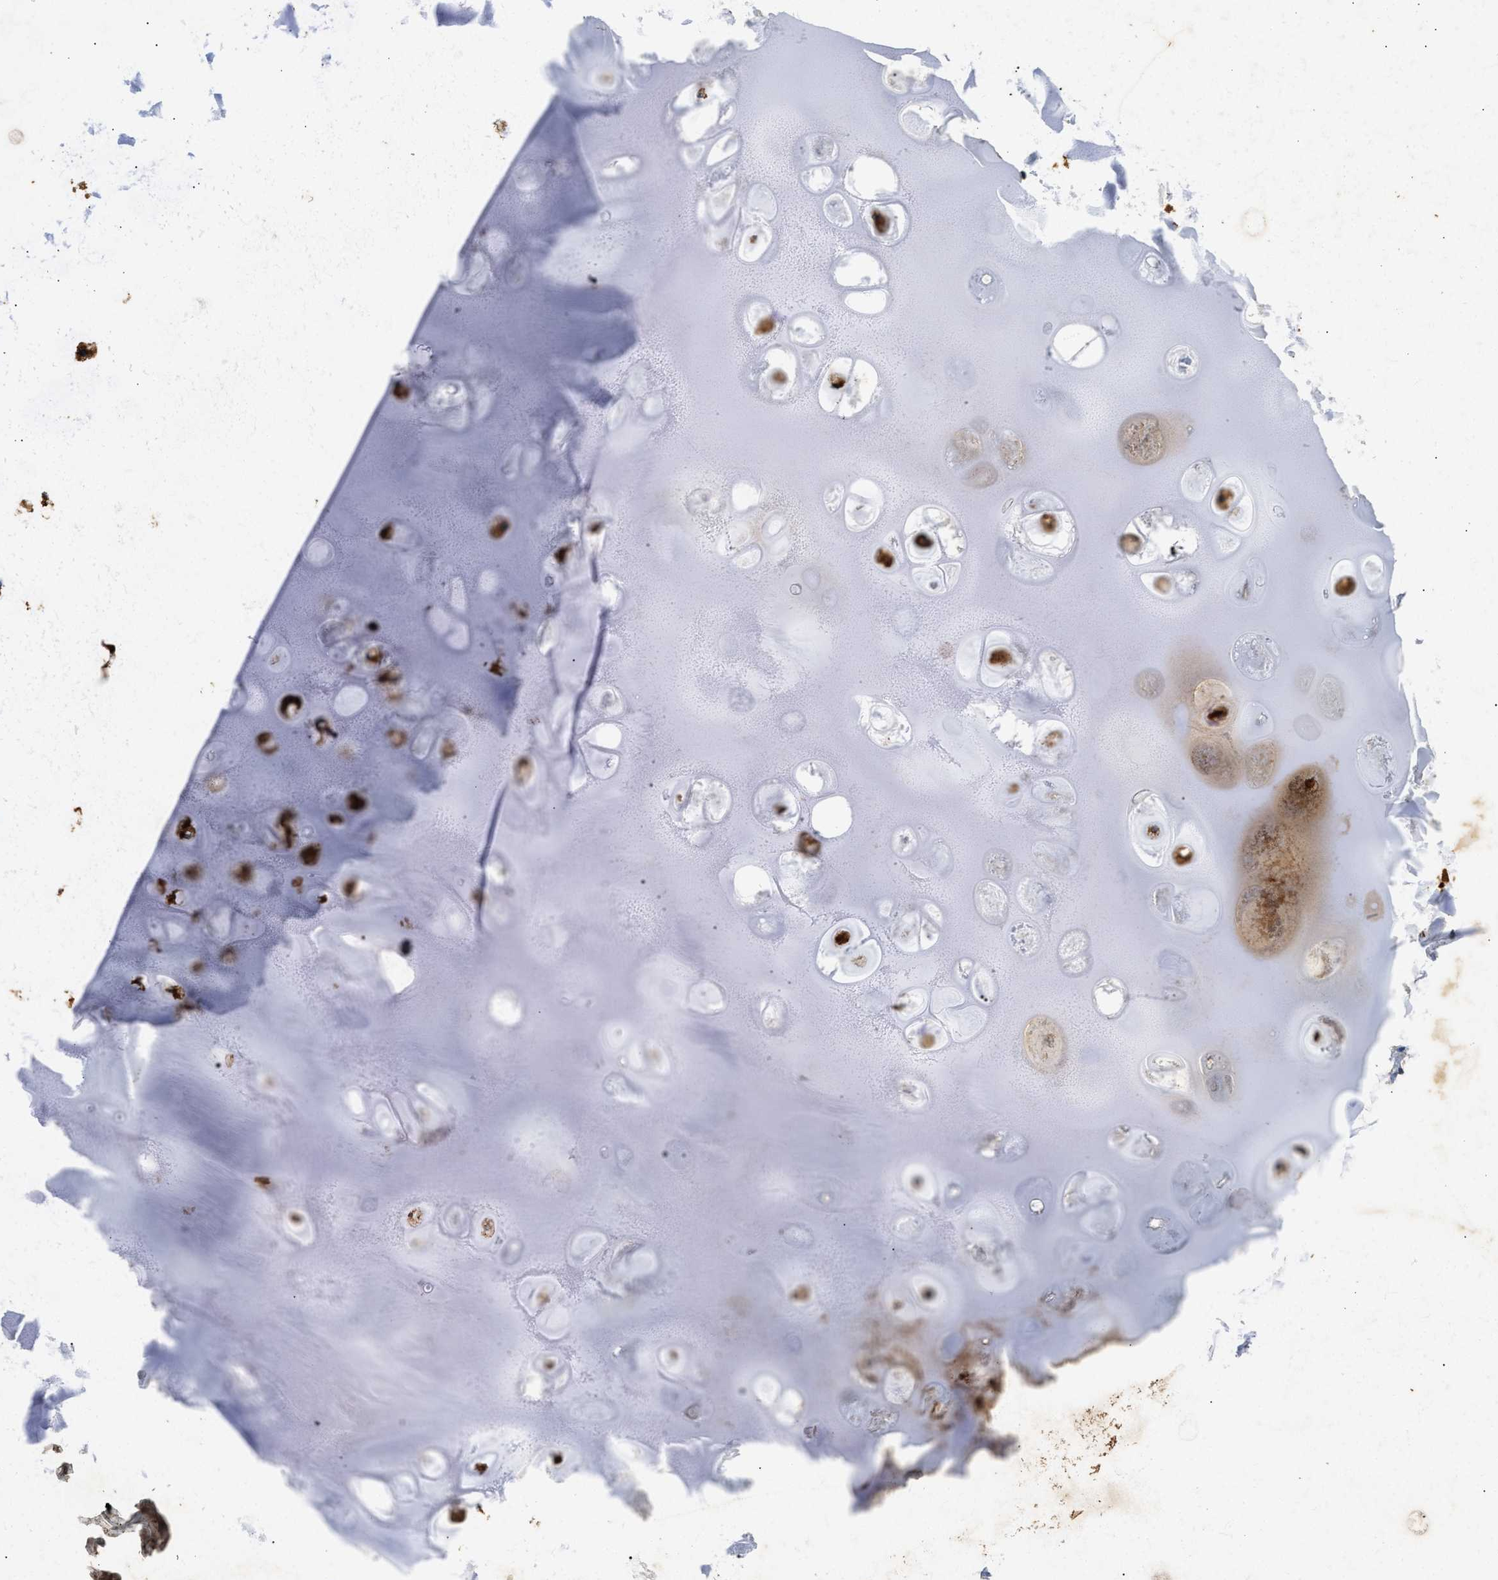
{"staining": {"intensity": "strong", "quantity": "25%-75%", "location": "cytoplasmic/membranous"}, "tissue": "soft tissue", "cell_type": "Chondrocytes", "image_type": "normal", "snomed": [{"axis": "morphology", "description": "Normal tissue, NOS"}, {"axis": "topography", "description": "Bronchus"}], "caption": "Strong cytoplasmic/membranous expression for a protein is appreciated in approximately 25%-75% of chondrocytes of unremarkable soft tissue using immunohistochemistry (IHC).", "gene": "ACOX1", "patient": {"sex": "female", "age": 73}}